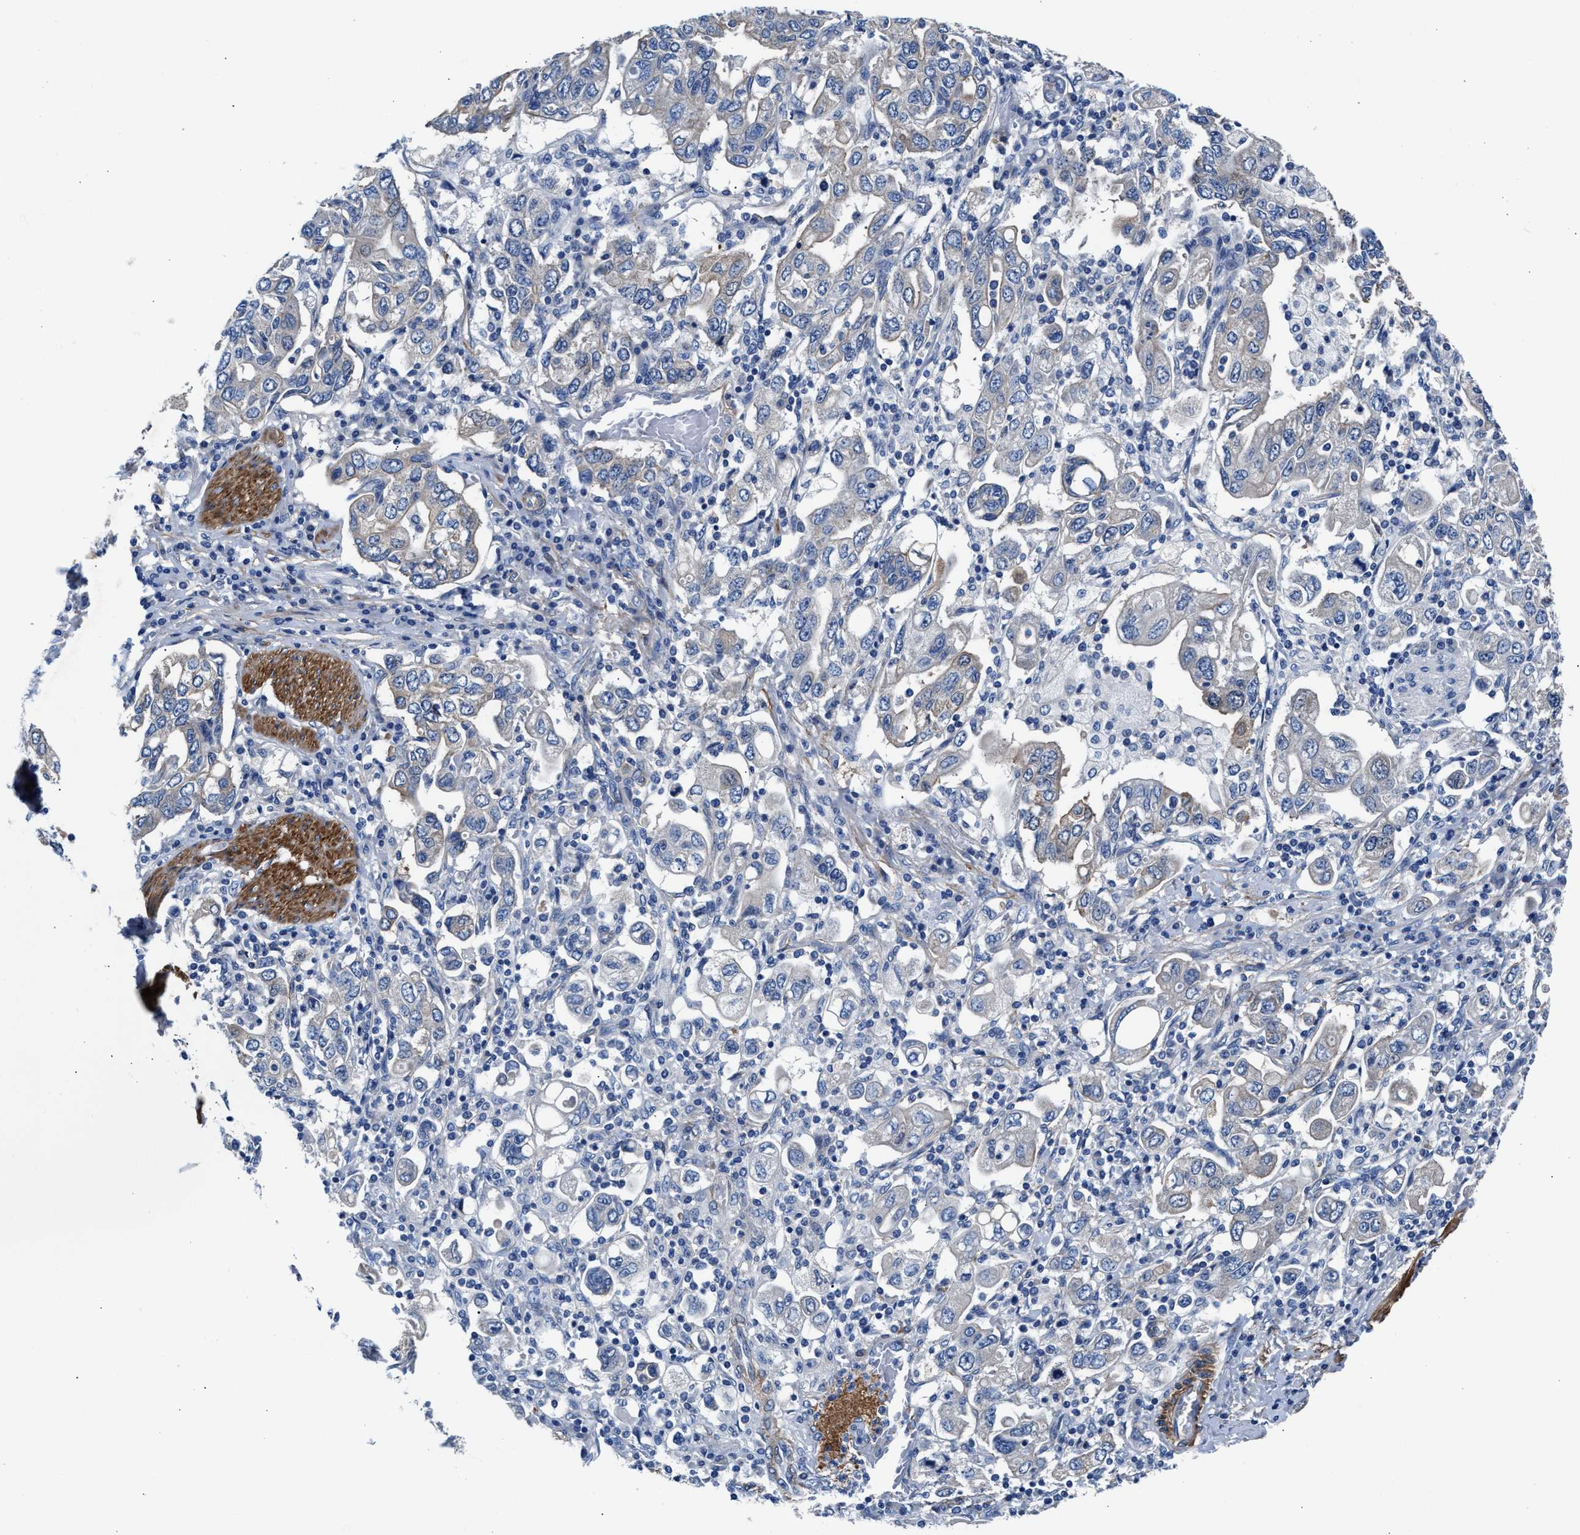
{"staining": {"intensity": "weak", "quantity": "<25%", "location": "cytoplasmic/membranous"}, "tissue": "stomach cancer", "cell_type": "Tumor cells", "image_type": "cancer", "snomed": [{"axis": "morphology", "description": "Adenocarcinoma, NOS"}, {"axis": "topography", "description": "Stomach, upper"}], "caption": "Immunohistochemistry (IHC) of stomach adenocarcinoma displays no positivity in tumor cells. (Stains: DAB (3,3'-diaminobenzidine) IHC with hematoxylin counter stain, Microscopy: brightfield microscopy at high magnification).", "gene": "PARG", "patient": {"sex": "male", "age": 62}}